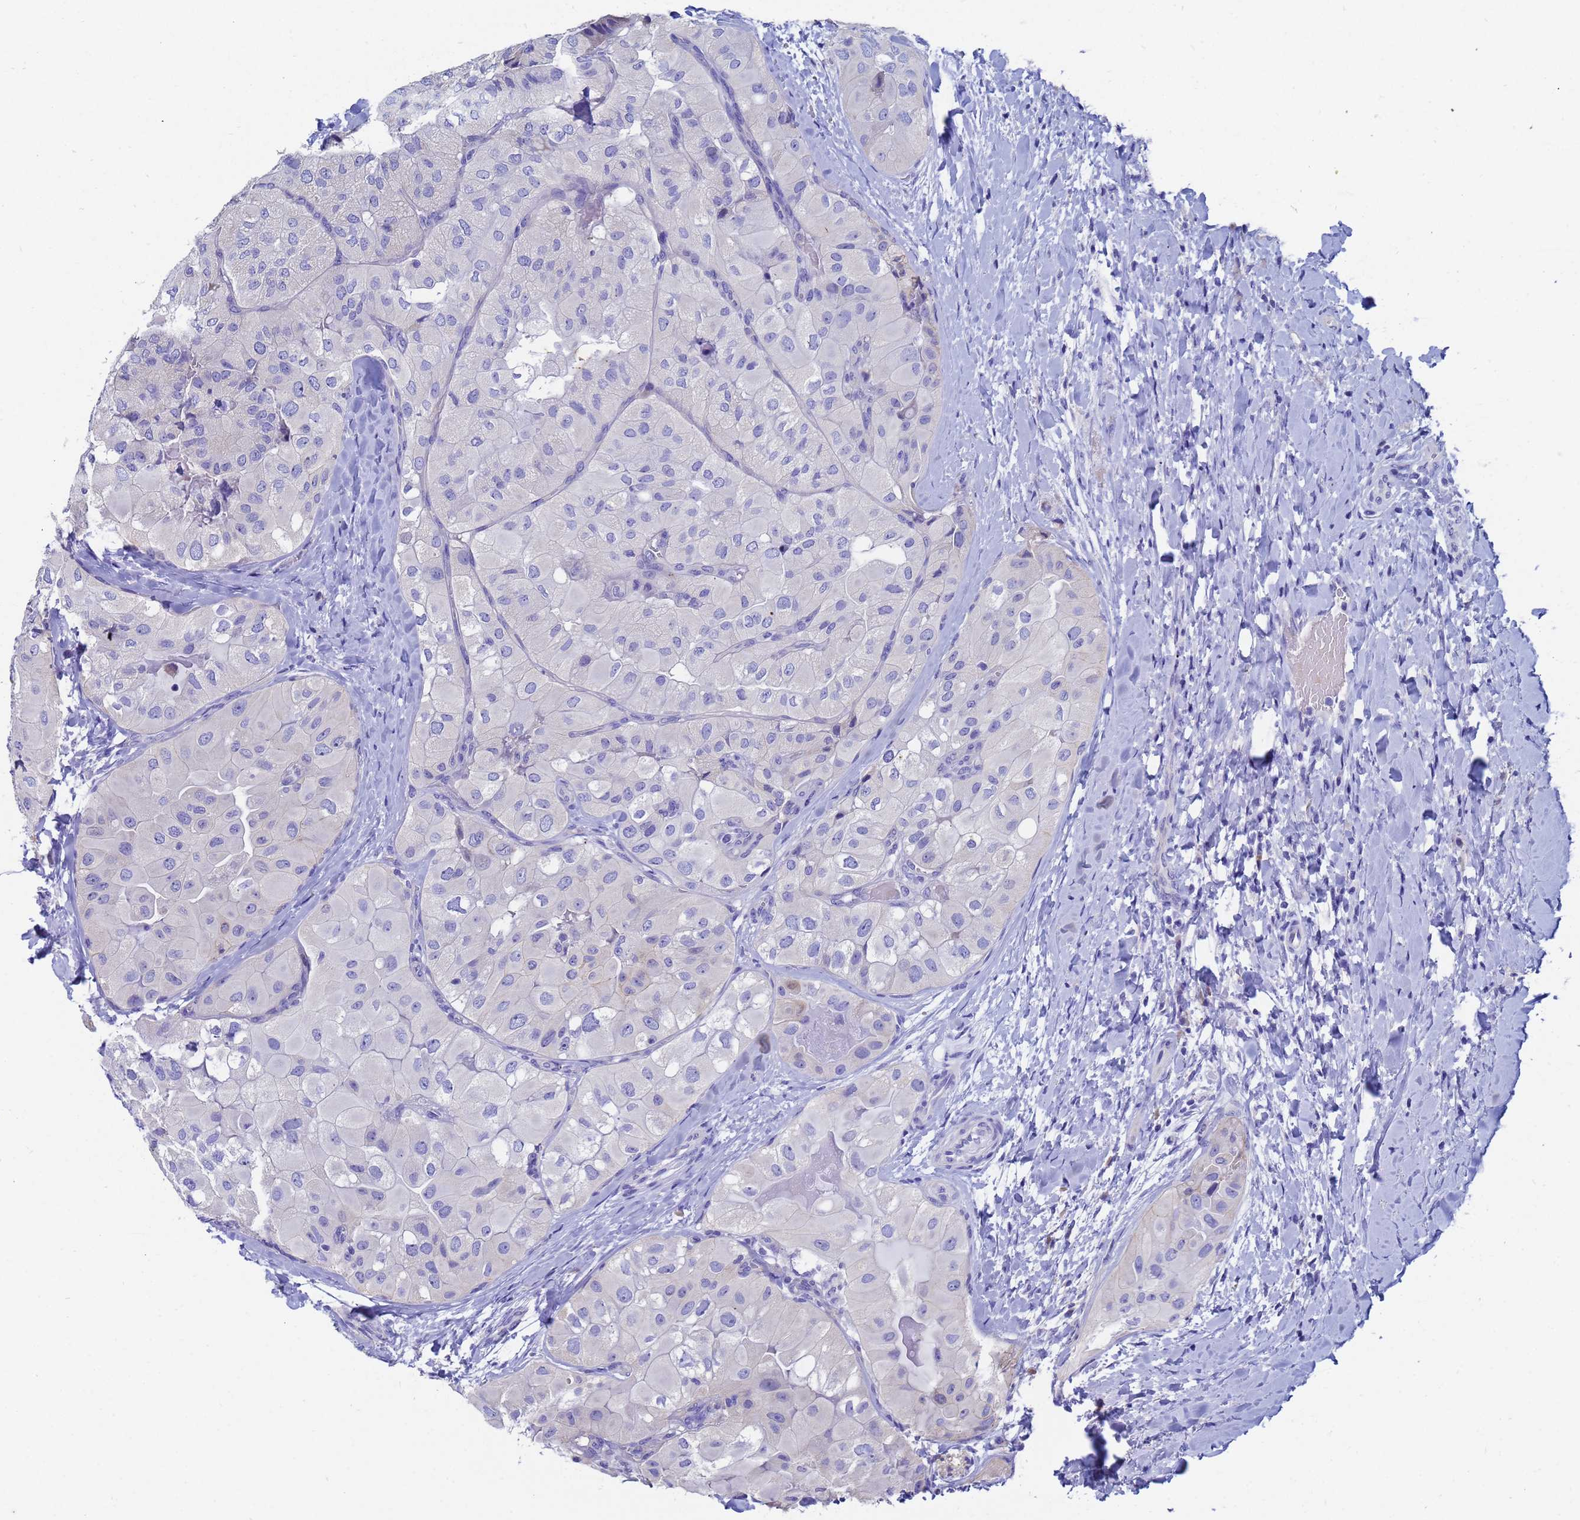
{"staining": {"intensity": "negative", "quantity": "none", "location": "none"}, "tissue": "thyroid cancer", "cell_type": "Tumor cells", "image_type": "cancer", "snomed": [{"axis": "morphology", "description": "Normal tissue, NOS"}, {"axis": "morphology", "description": "Papillary adenocarcinoma, NOS"}, {"axis": "topography", "description": "Thyroid gland"}], "caption": "Immunohistochemistry histopathology image of thyroid cancer stained for a protein (brown), which exhibits no expression in tumor cells.", "gene": "UBE2O", "patient": {"sex": "female", "age": 59}}